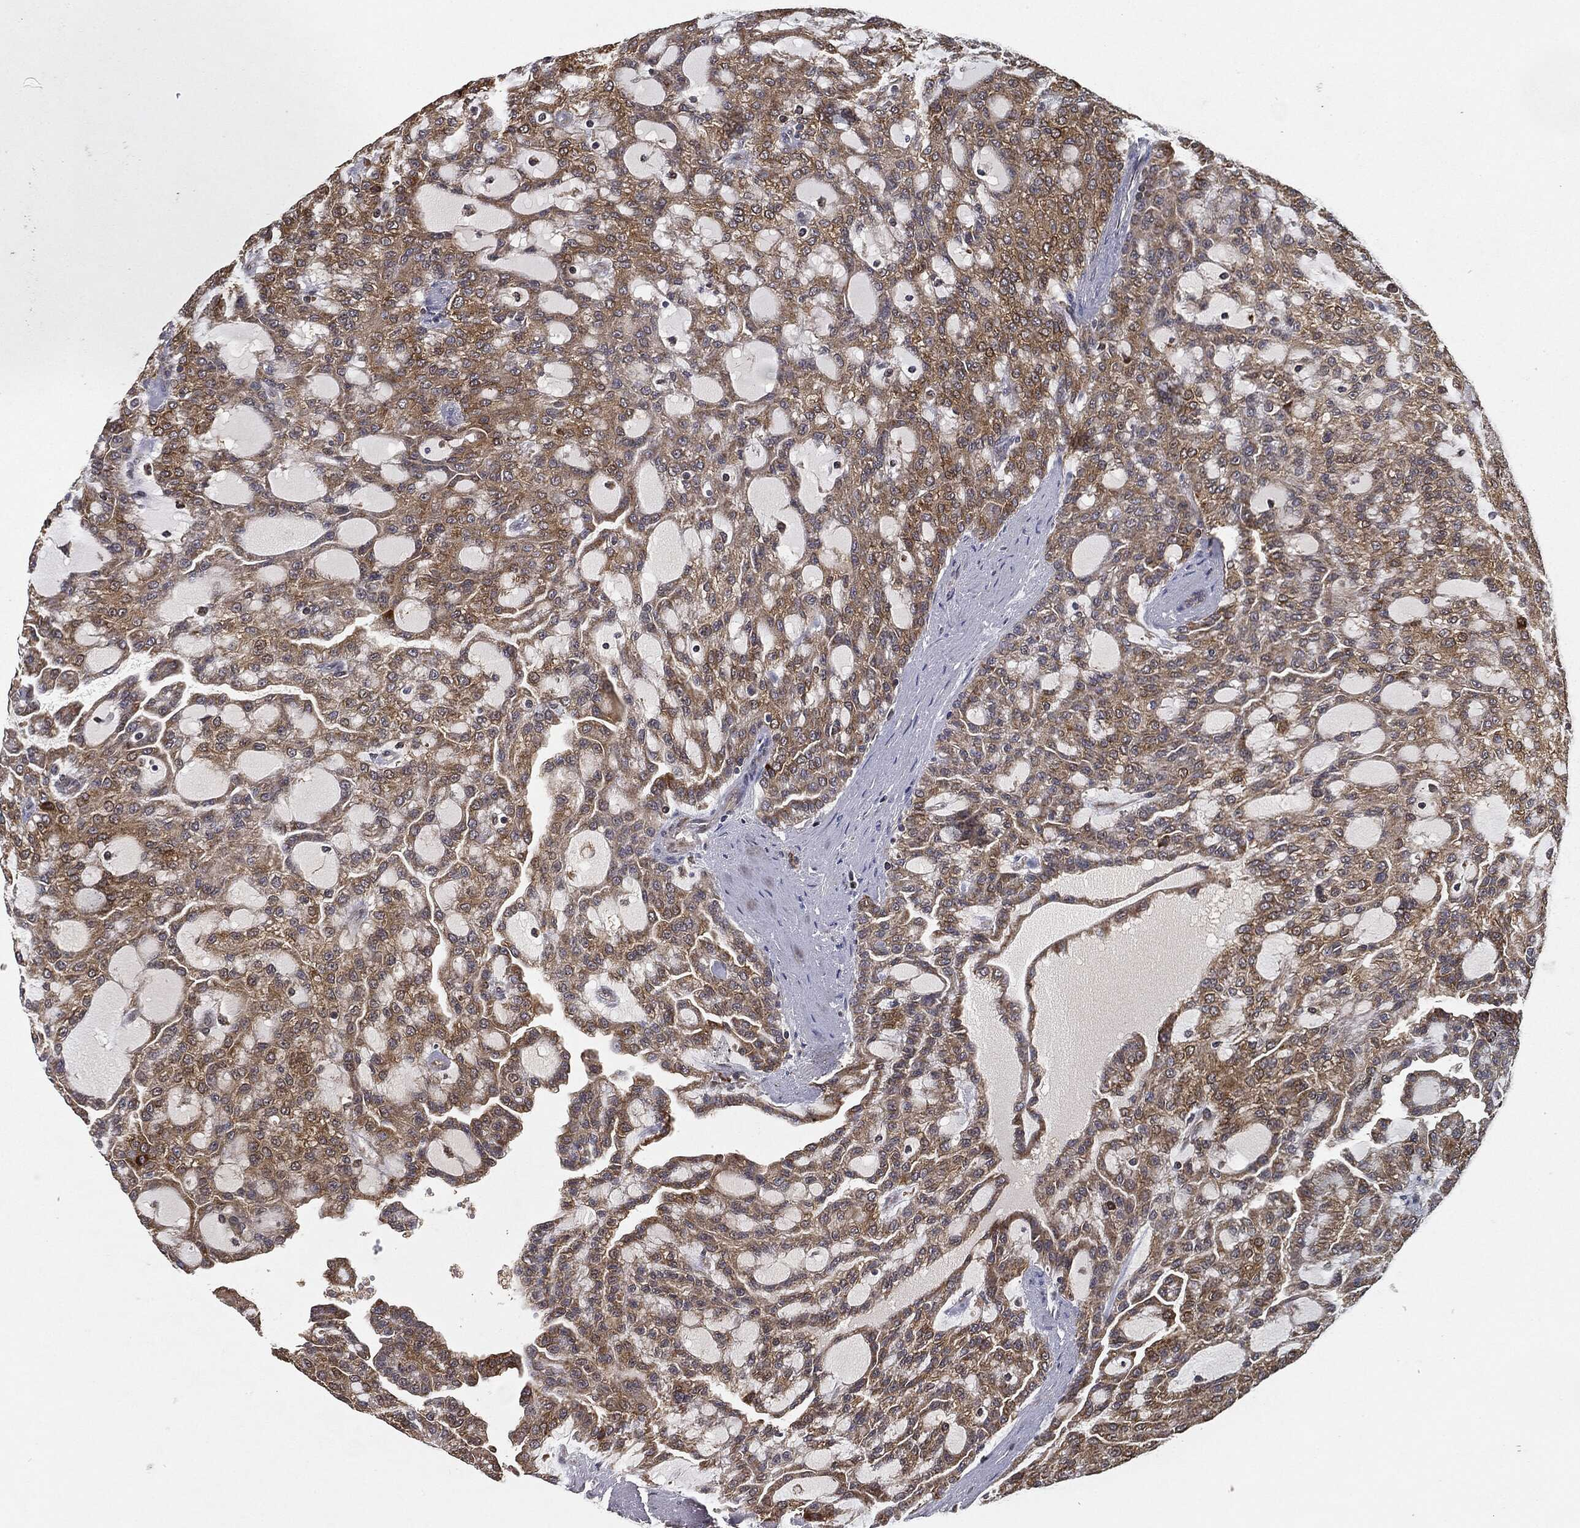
{"staining": {"intensity": "moderate", "quantity": ">75%", "location": "cytoplasmic/membranous"}, "tissue": "renal cancer", "cell_type": "Tumor cells", "image_type": "cancer", "snomed": [{"axis": "morphology", "description": "Adenocarcinoma, NOS"}, {"axis": "topography", "description": "Kidney"}], "caption": "Immunohistochemical staining of renal cancer displays medium levels of moderate cytoplasmic/membranous protein expression in about >75% of tumor cells.", "gene": "MIER2", "patient": {"sex": "male", "age": 63}}